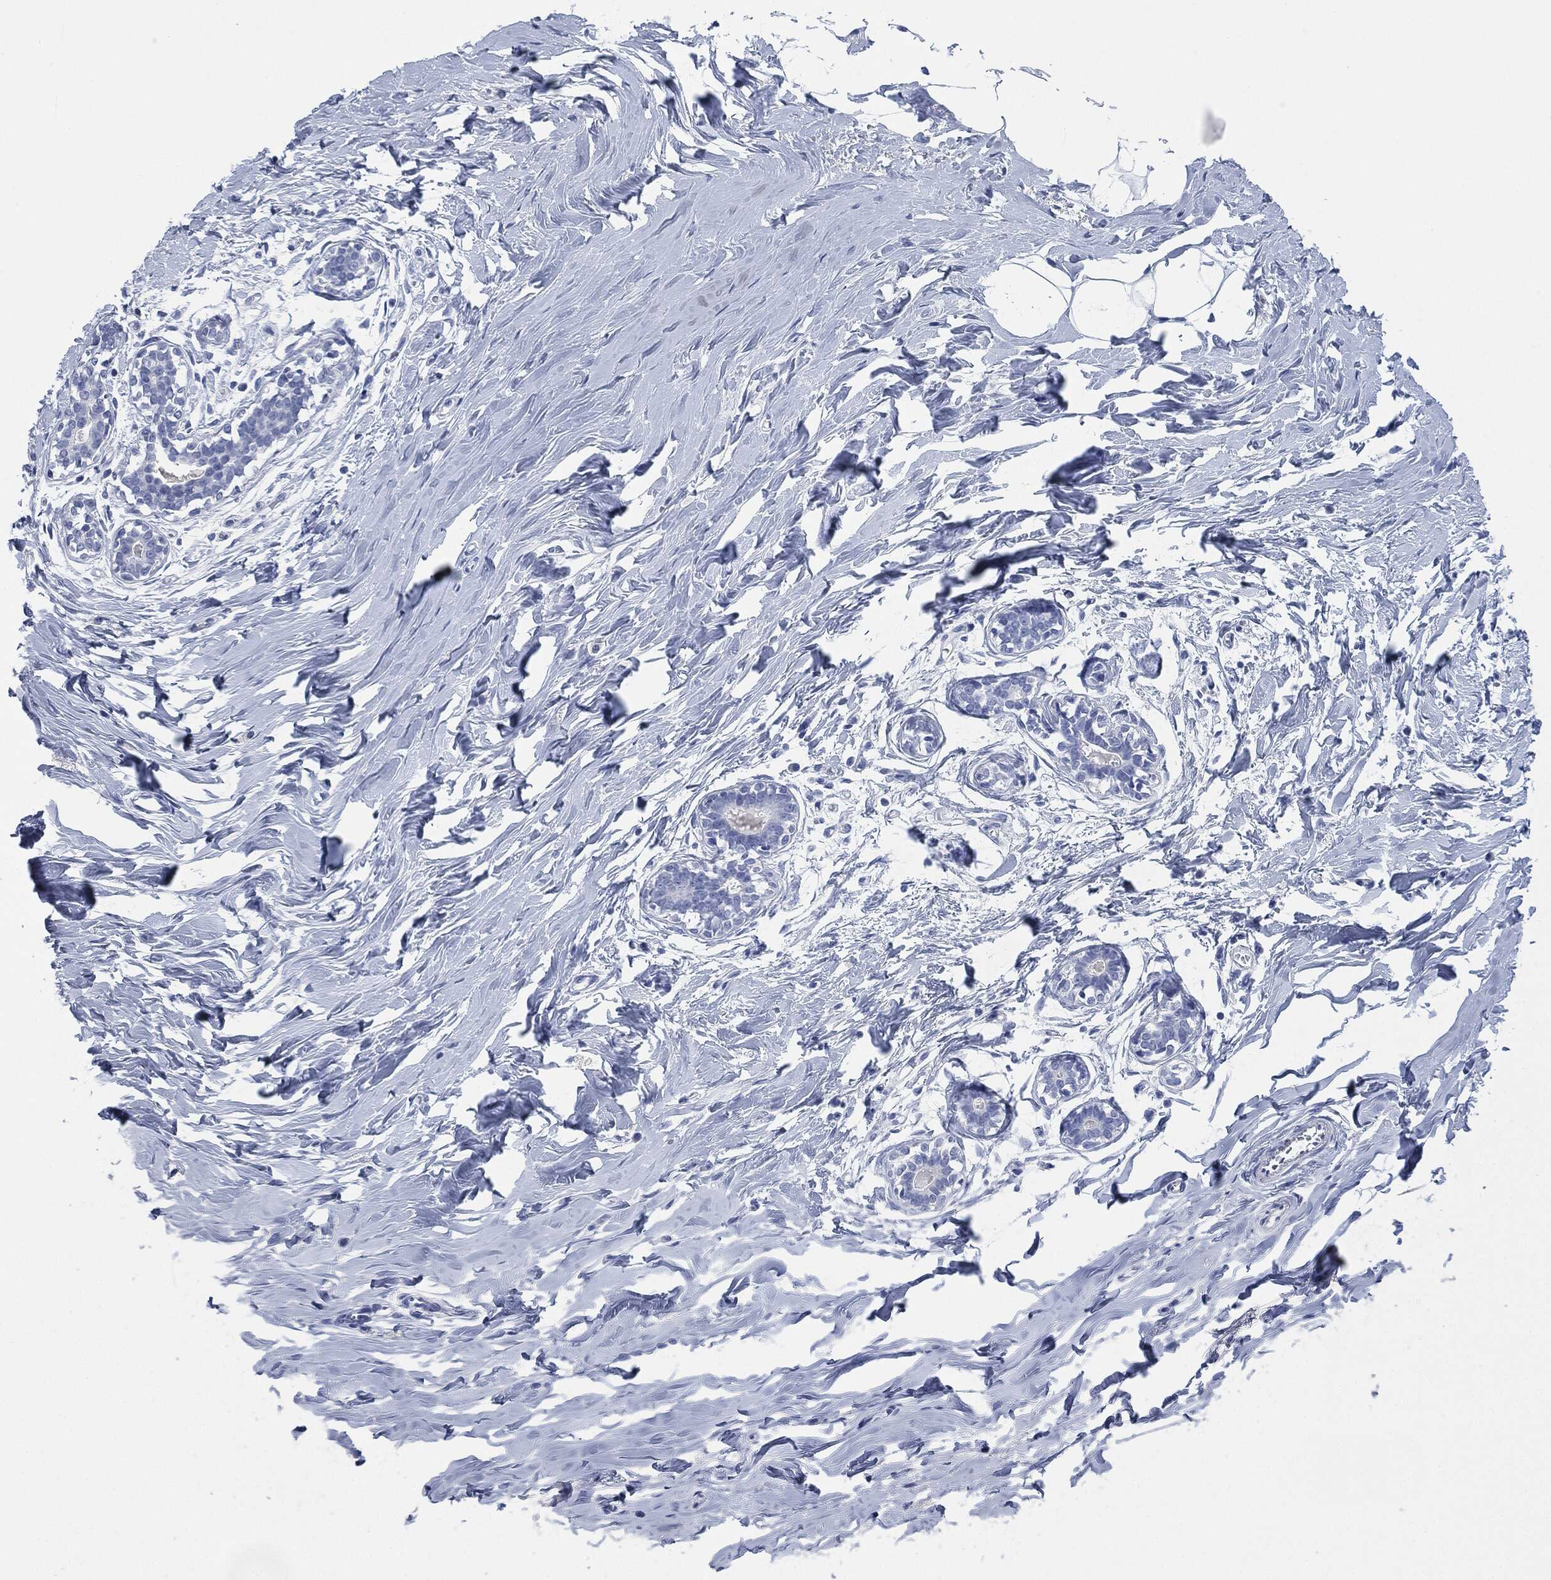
{"staining": {"intensity": "negative", "quantity": "none", "location": "none"}, "tissue": "breast", "cell_type": "Adipocytes", "image_type": "normal", "snomed": [{"axis": "morphology", "description": "Normal tissue, NOS"}, {"axis": "morphology", "description": "Lobular carcinoma, in situ"}, {"axis": "topography", "description": "Breast"}], "caption": "Immunohistochemistry of unremarkable human breast reveals no staining in adipocytes. The staining was performed using DAB (3,3'-diaminobenzidine) to visualize the protein expression in brown, while the nuclei were stained in blue with hematoxylin (Magnification: 20x).", "gene": "CEACAM8", "patient": {"sex": "female", "age": 35}}